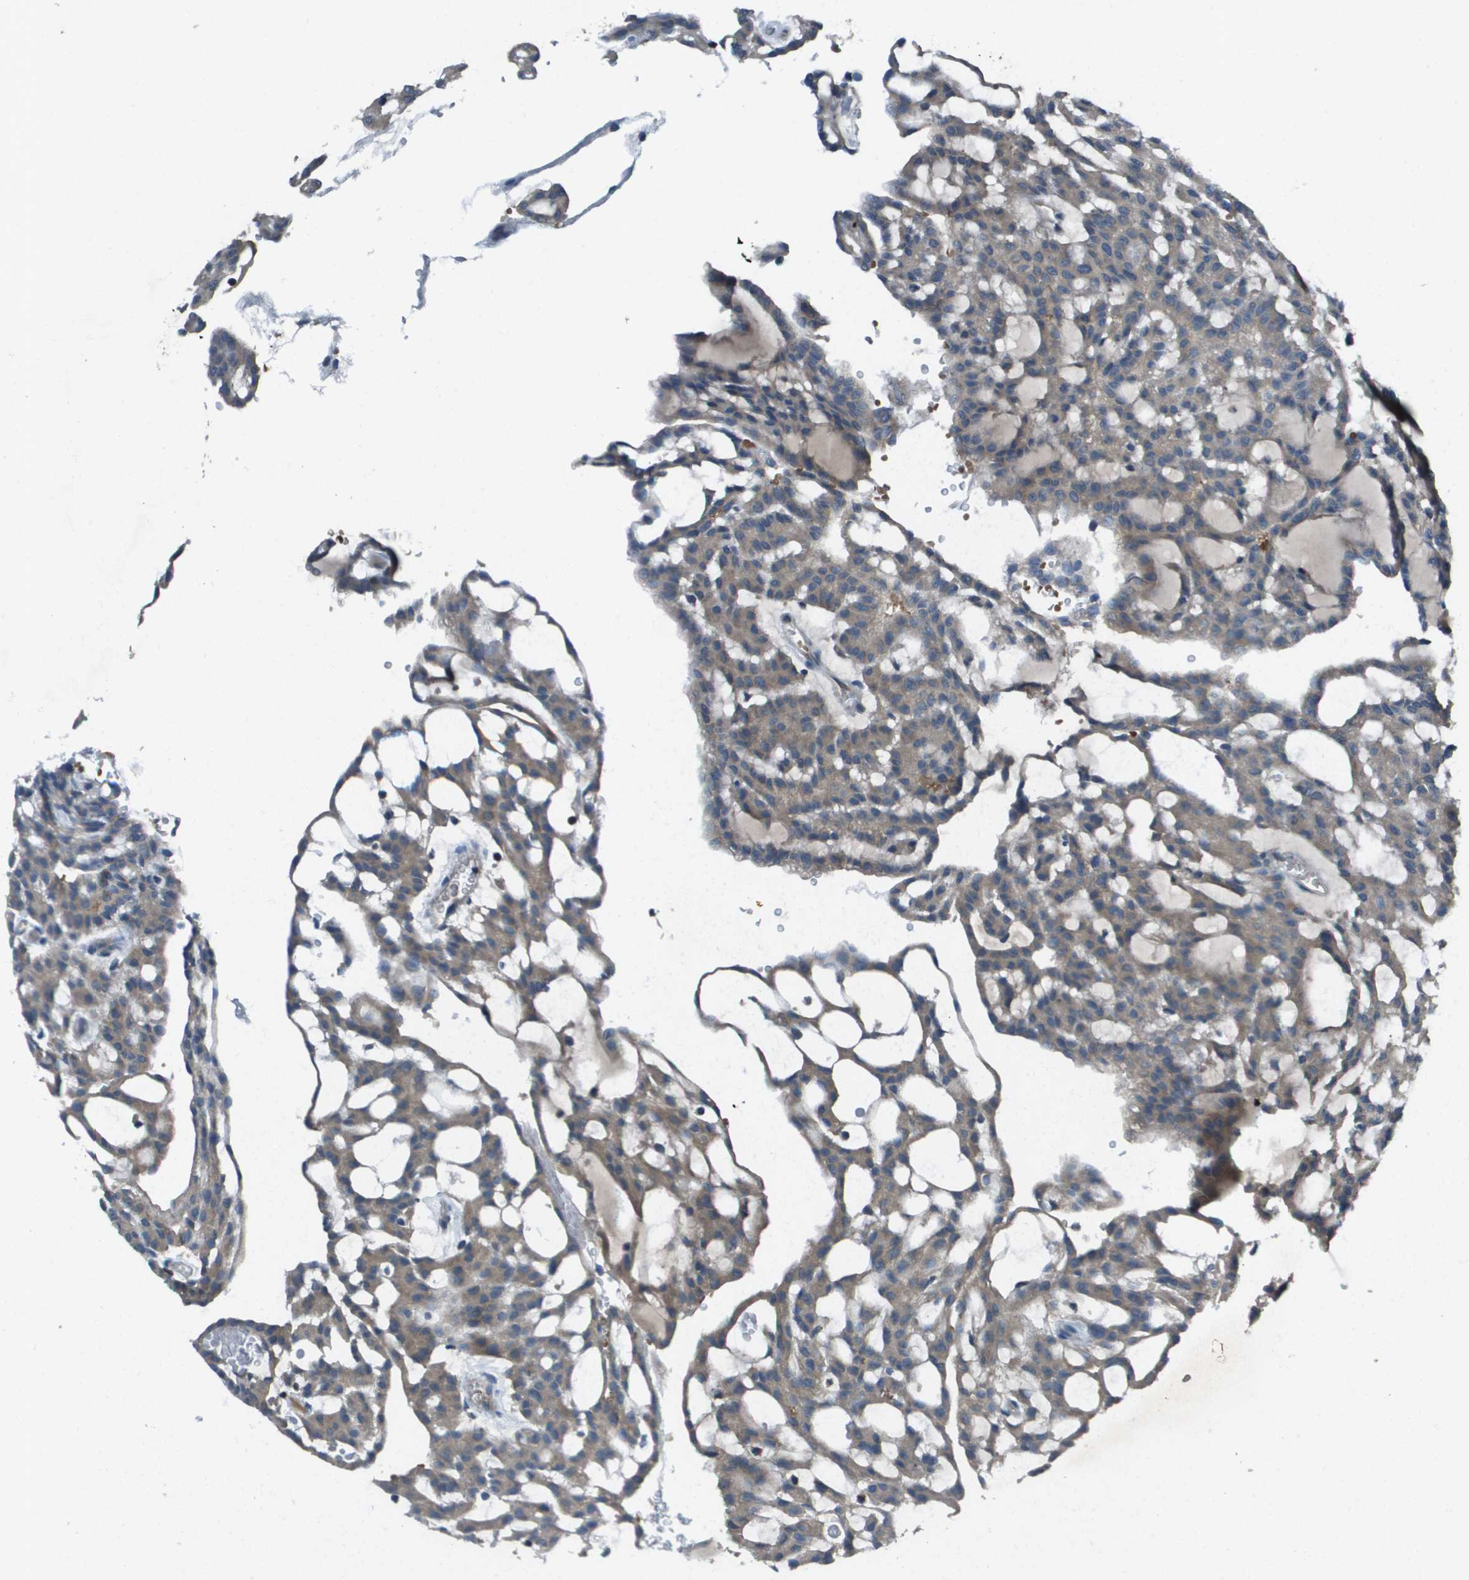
{"staining": {"intensity": "weak", "quantity": ">75%", "location": "cytoplasmic/membranous"}, "tissue": "renal cancer", "cell_type": "Tumor cells", "image_type": "cancer", "snomed": [{"axis": "morphology", "description": "Adenocarcinoma, NOS"}, {"axis": "topography", "description": "Kidney"}], "caption": "Weak cytoplasmic/membranous expression for a protein is present in approximately >75% of tumor cells of adenocarcinoma (renal) using immunohistochemistry (IHC).", "gene": "CAMK4", "patient": {"sex": "male", "age": 63}}